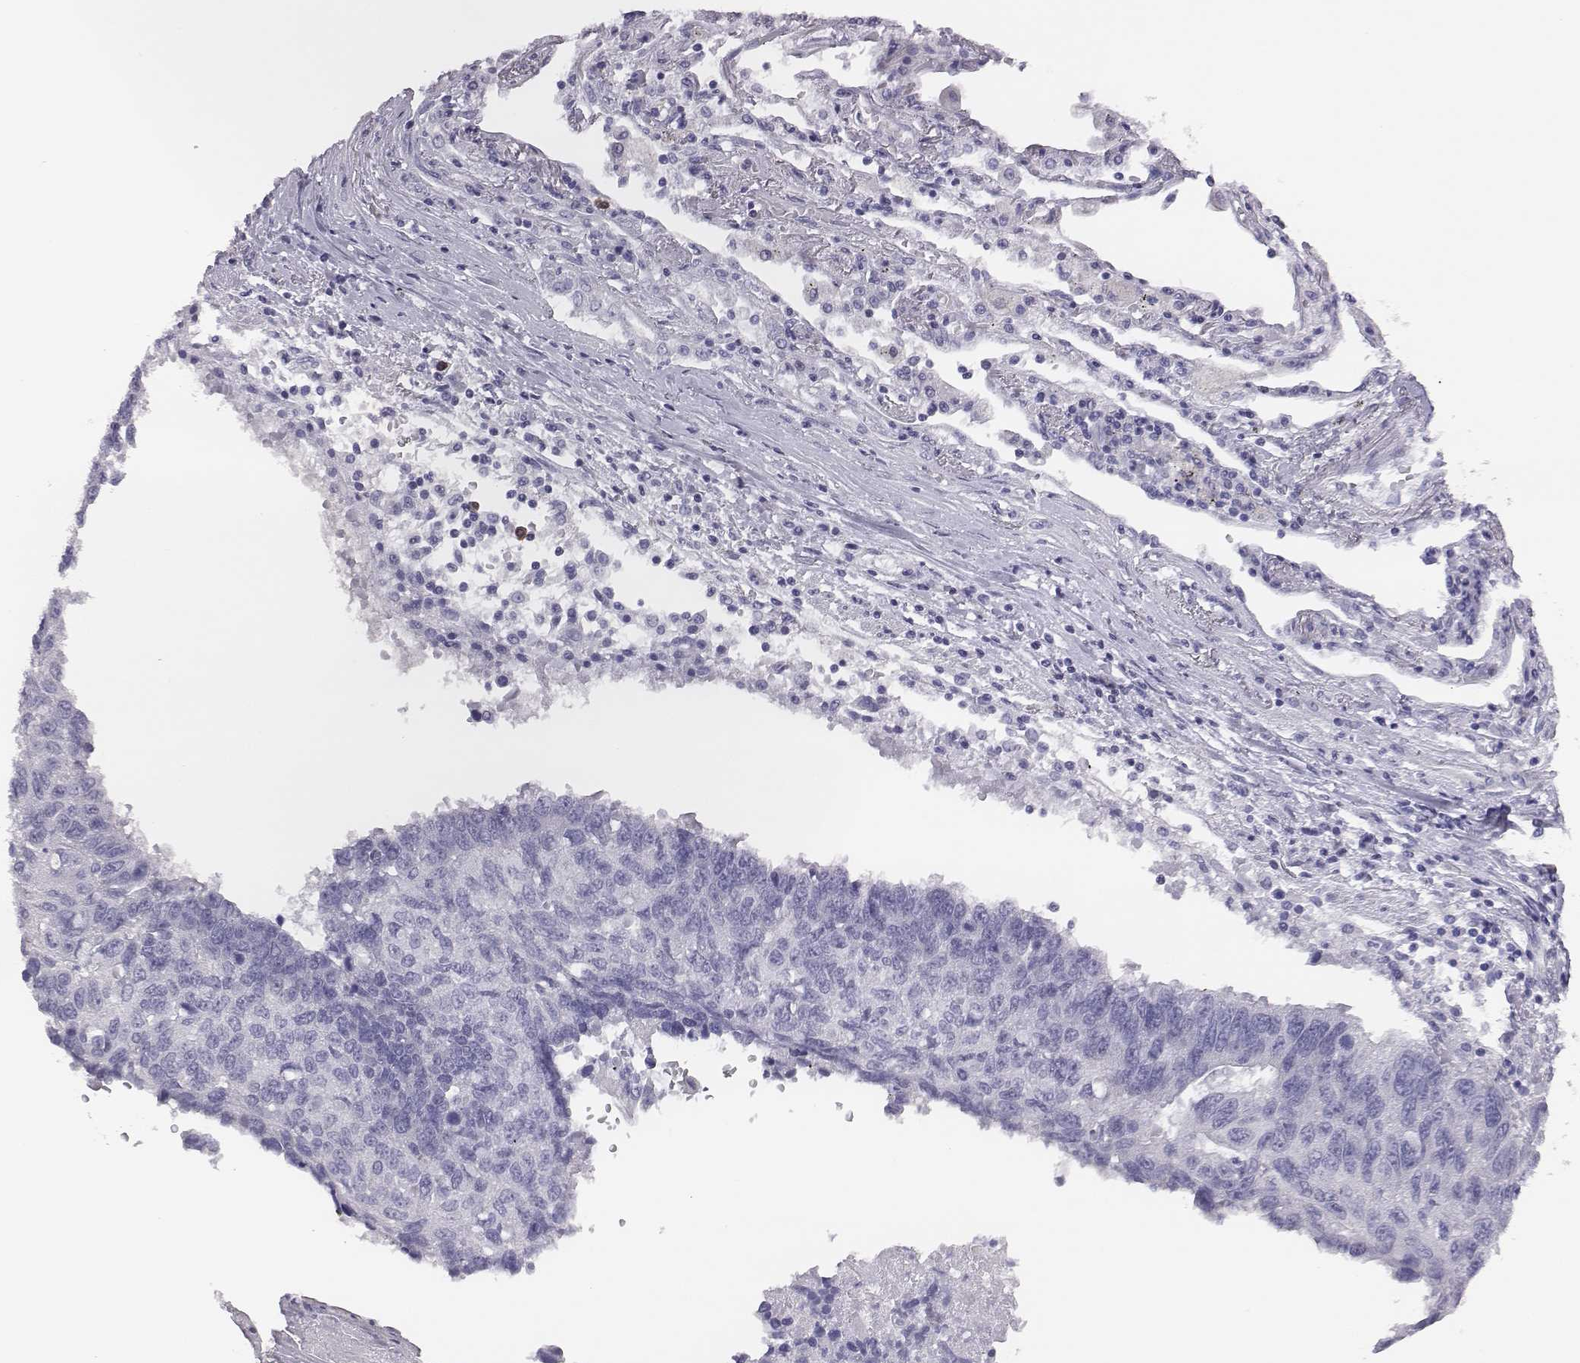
{"staining": {"intensity": "negative", "quantity": "none", "location": "none"}, "tissue": "lung cancer", "cell_type": "Tumor cells", "image_type": "cancer", "snomed": [{"axis": "morphology", "description": "Squamous cell carcinoma, NOS"}, {"axis": "topography", "description": "Lung"}], "caption": "This histopathology image is of squamous cell carcinoma (lung) stained with IHC to label a protein in brown with the nuclei are counter-stained blue. There is no expression in tumor cells.", "gene": "ACOD1", "patient": {"sex": "male", "age": 73}}